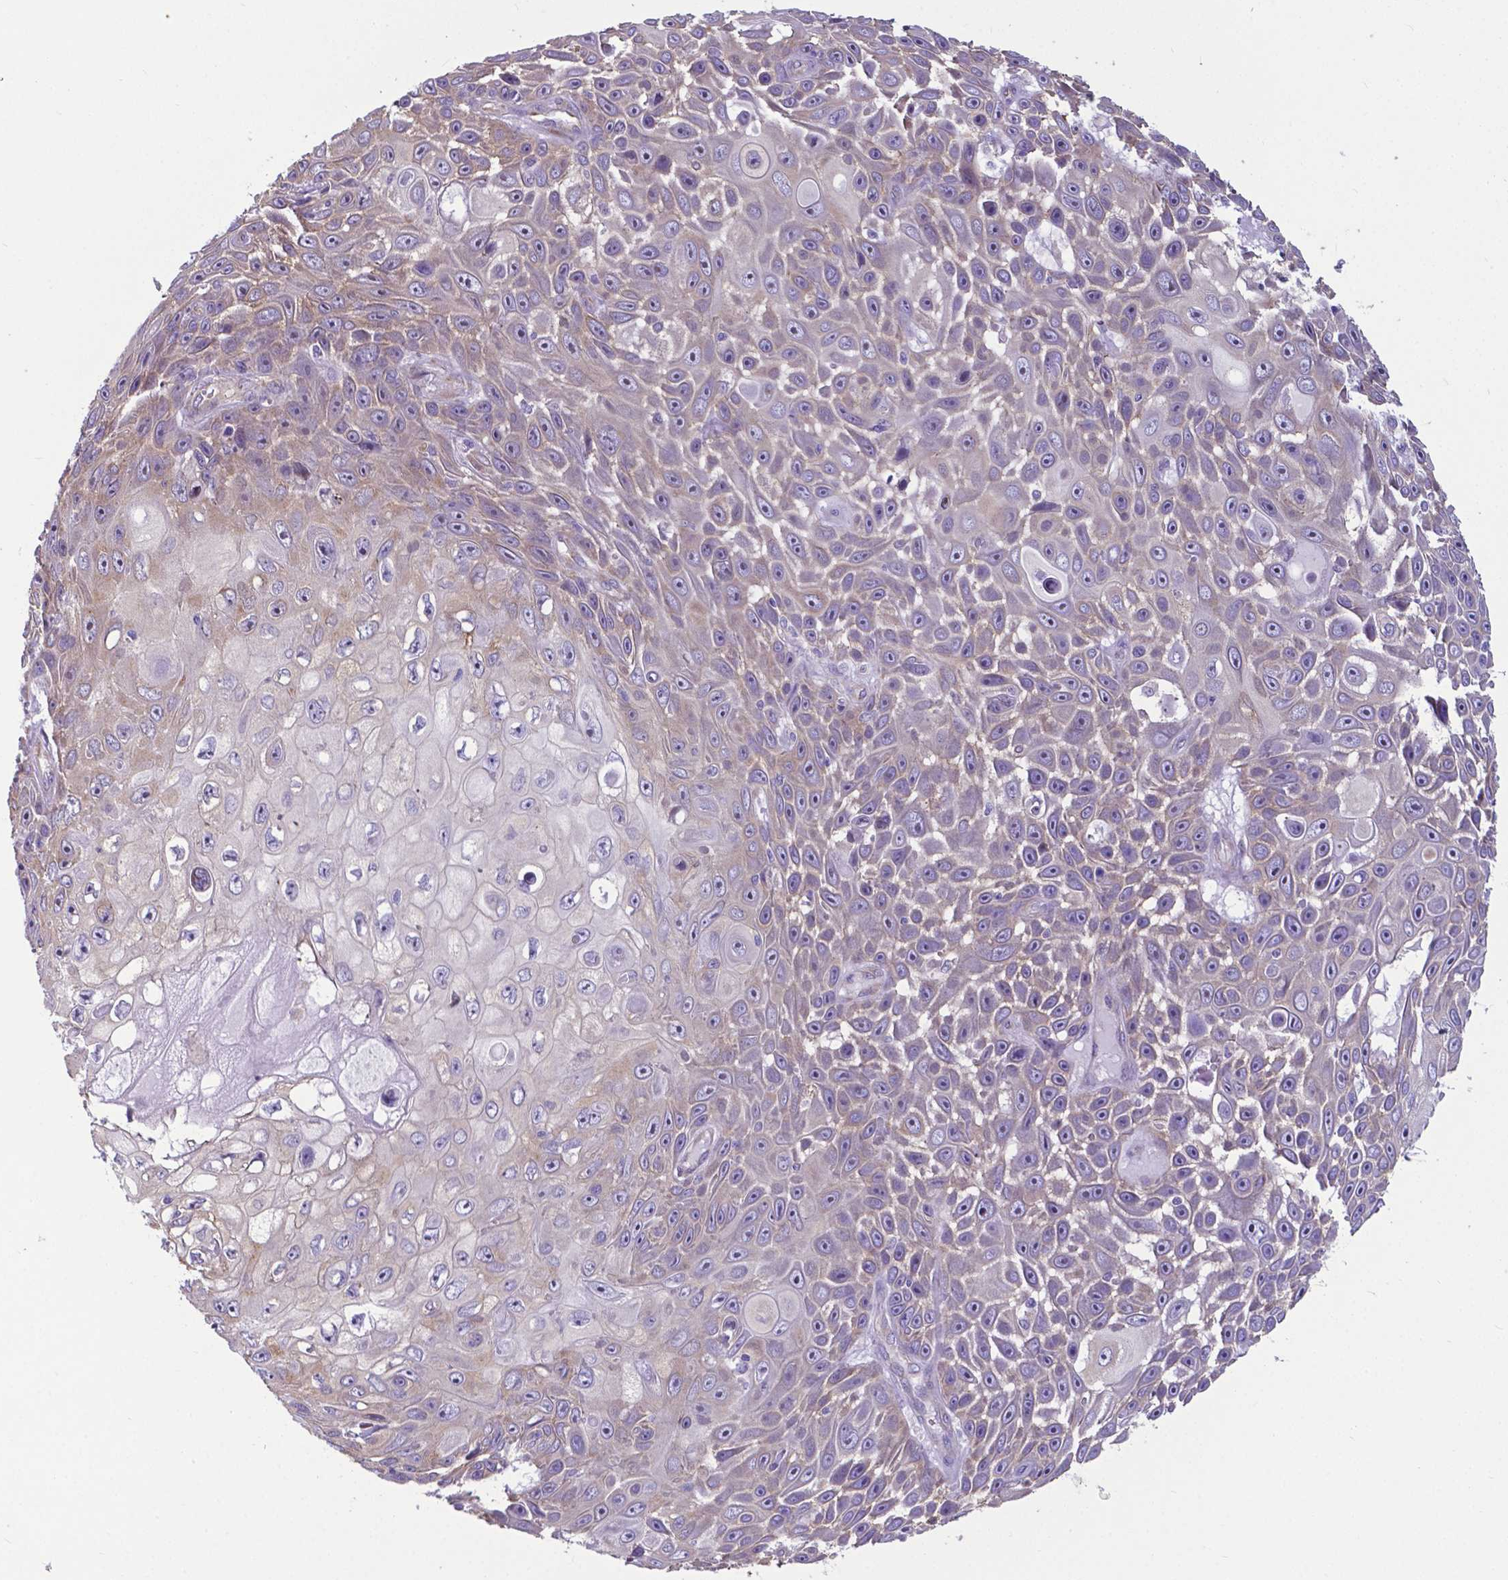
{"staining": {"intensity": "weak", "quantity": ">75%", "location": "cytoplasmic/membranous"}, "tissue": "skin cancer", "cell_type": "Tumor cells", "image_type": "cancer", "snomed": [{"axis": "morphology", "description": "Squamous cell carcinoma, NOS"}, {"axis": "topography", "description": "Skin"}], "caption": "Weak cytoplasmic/membranous positivity for a protein is present in approximately >75% of tumor cells of skin cancer (squamous cell carcinoma) using IHC.", "gene": "RPL6", "patient": {"sex": "male", "age": 82}}